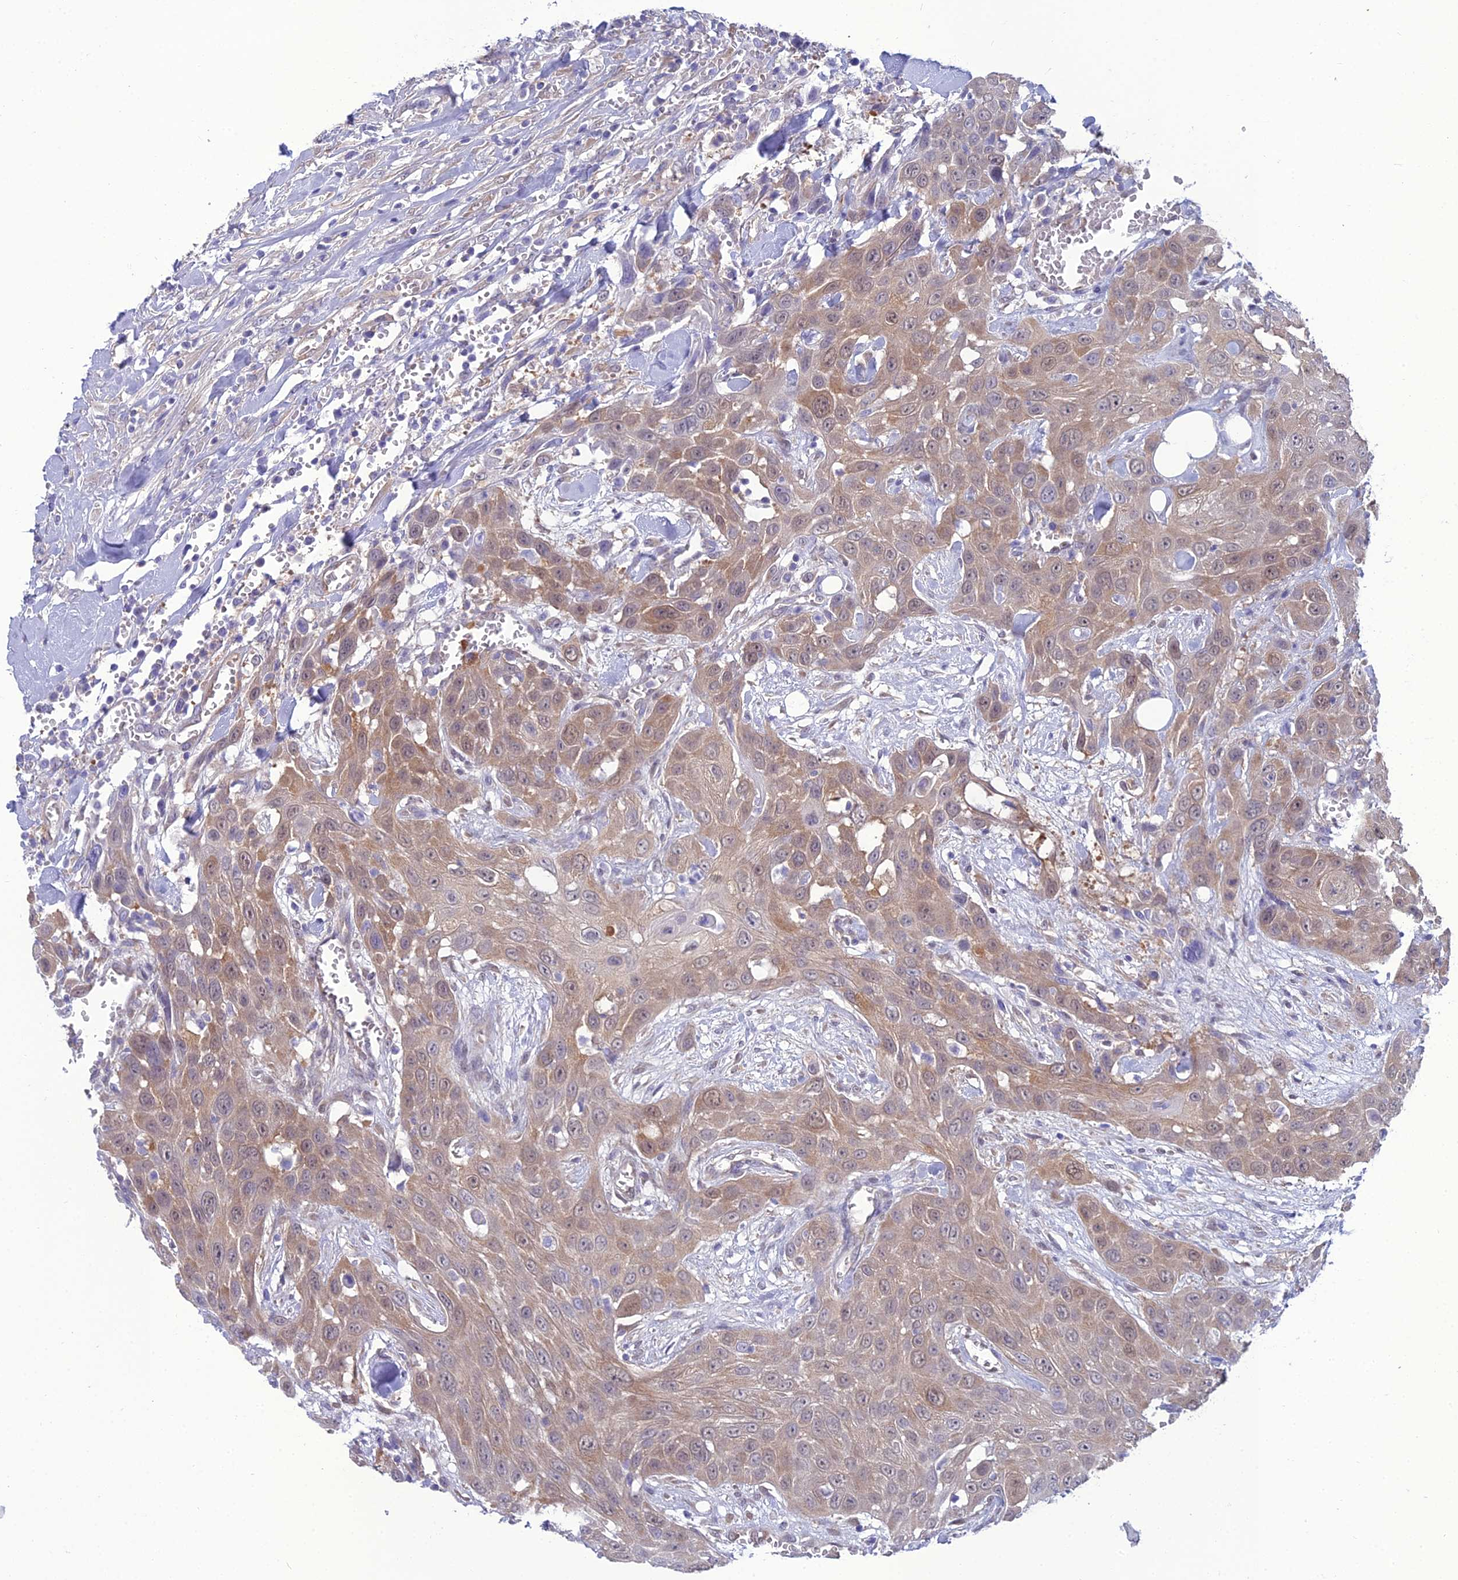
{"staining": {"intensity": "moderate", "quantity": ">75%", "location": "cytoplasmic/membranous"}, "tissue": "head and neck cancer", "cell_type": "Tumor cells", "image_type": "cancer", "snomed": [{"axis": "morphology", "description": "Squamous cell carcinoma, NOS"}, {"axis": "topography", "description": "Head-Neck"}], "caption": "IHC of human head and neck squamous cell carcinoma exhibits medium levels of moderate cytoplasmic/membranous expression in about >75% of tumor cells.", "gene": "GNPNAT1", "patient": {"sex": "male", "age": 81}}